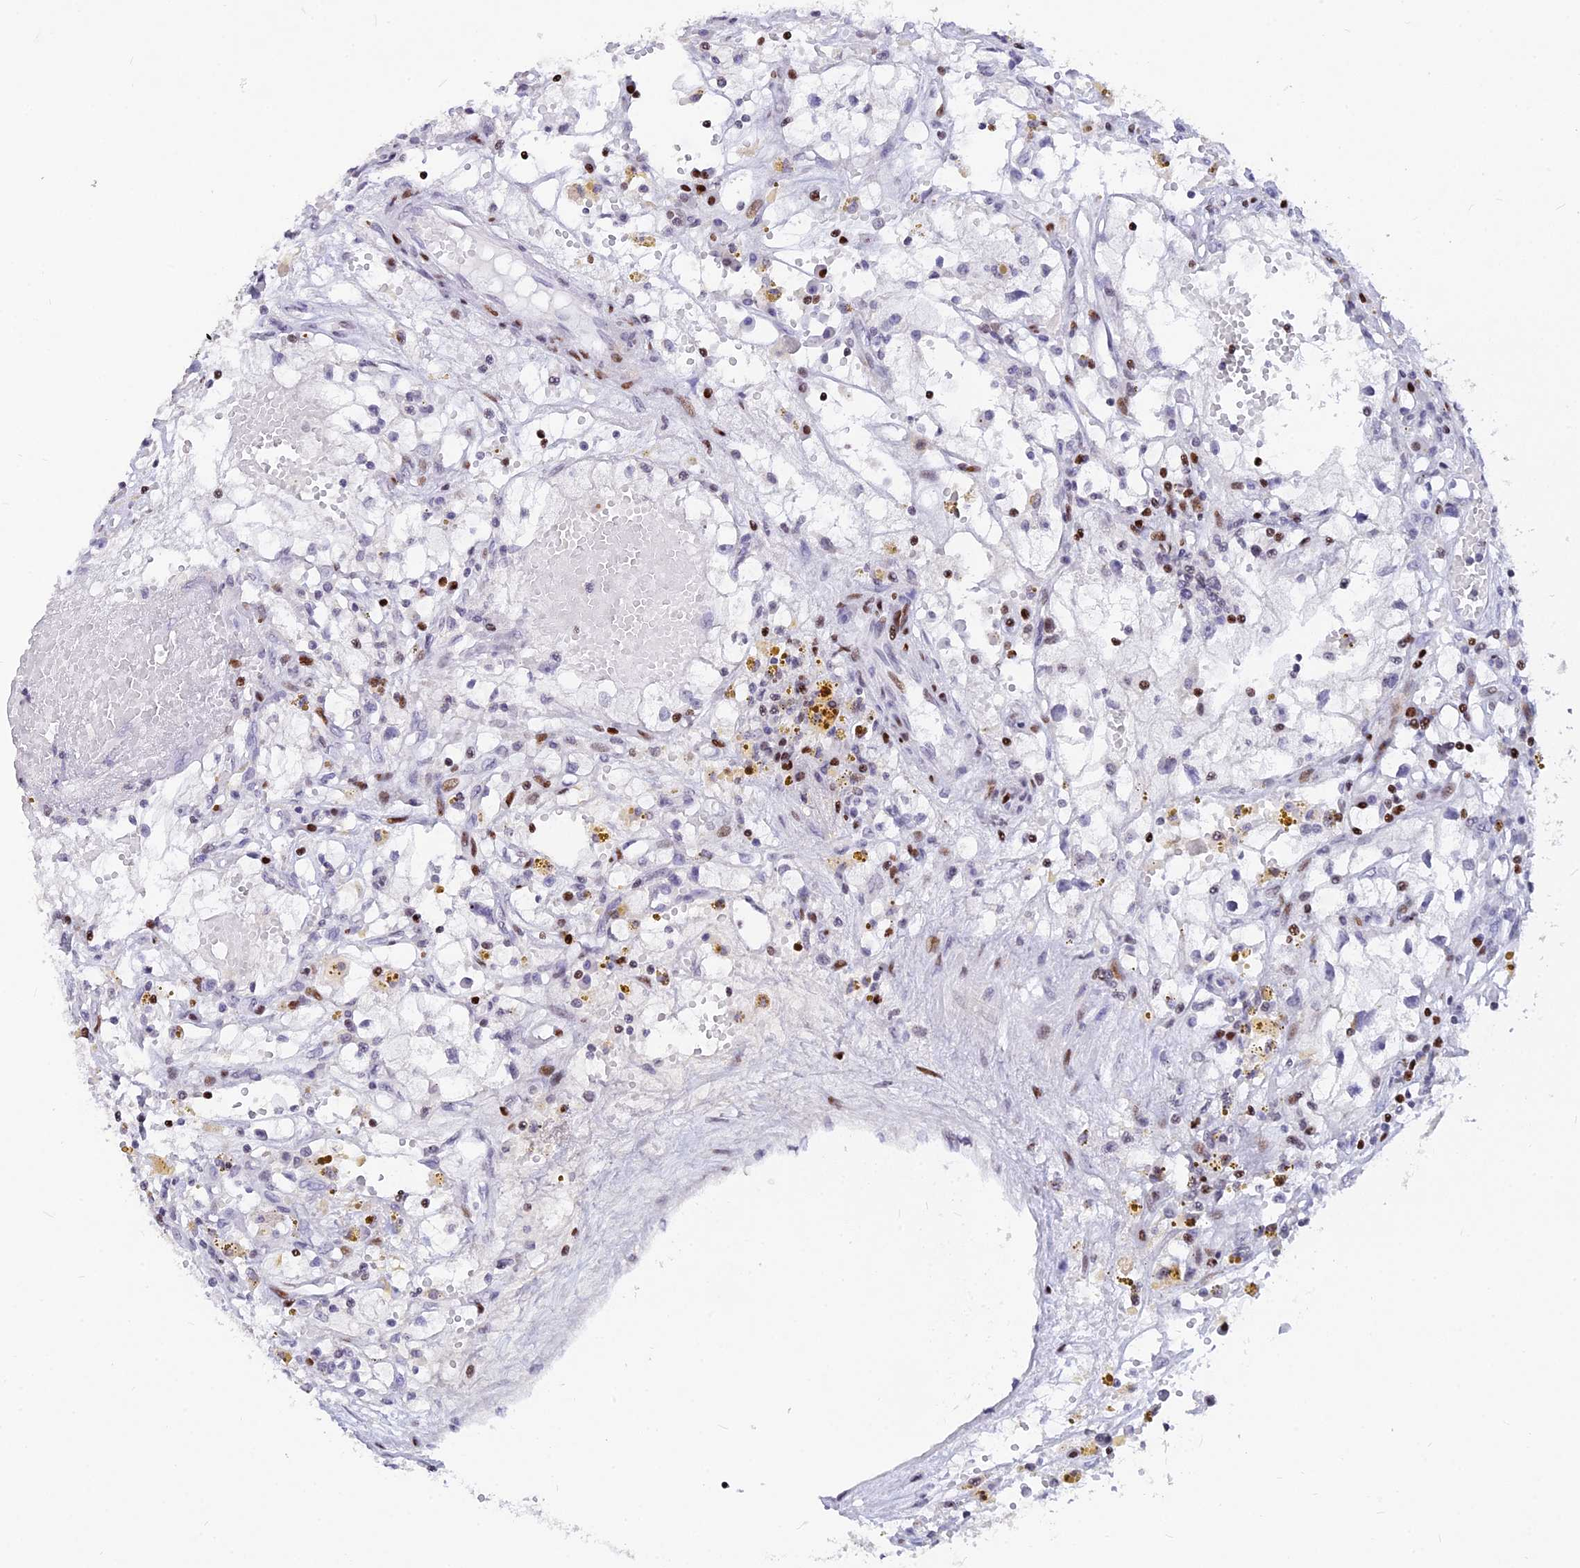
{"staining": {"intensity": "moderate", "quantity": "<25%", "location": "nuclear"}, "tissue": "renal cancer", "cell_type": "Tumor cells", "image_type": "cancer", "snomed": [{"axis": "morphology", "description": "Adenocarcinoma, NOS"}, {"axis": "topography", "description": "Kidney"}], "caption": "Renal cancer tissue shows moderate nuclear expression in about <25% of tumor cells Ihc stains the protein of interest in brown and the nuclei are stained blue.", "gene": "PRPS1", "patient": {"sex": "male", "age": 56}}